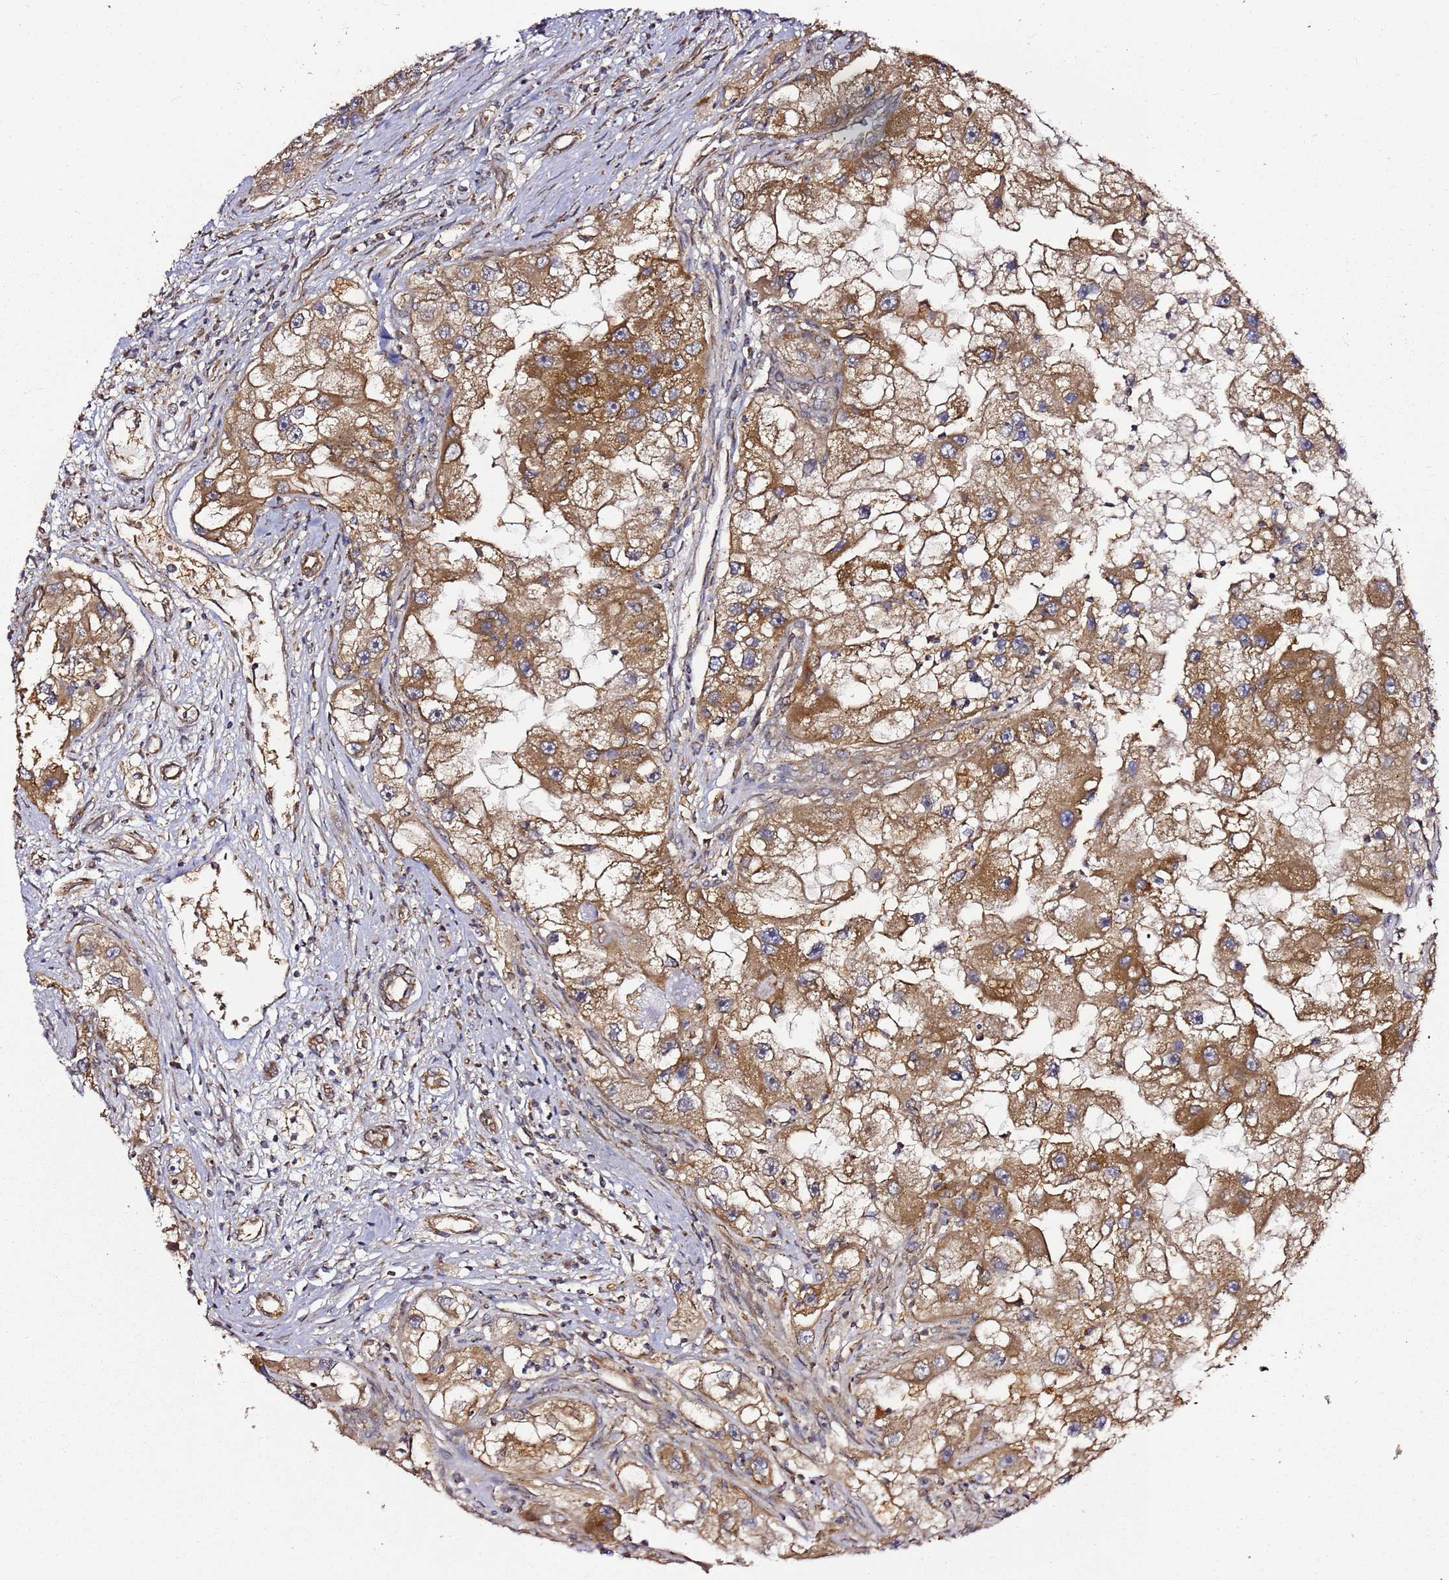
{"staining": {"intensity": "moderate", "quantity": ">75%", "location": "cytoplasmic/membranous"}, "tissue": "renal cancer", "cell_type": "Tumor cells", "image_type": "cancer", "snomed": [{"axis": "morphology", "description": "Adenocarcinoma, NOS"}, {"axis": "topography", "description": "Kidney"}], "caption": "Renal cancer was stained to show a protein in brown. There is medium levels of moderate cytoplasmic/membranous positivity in about >75% of tumor cells.", "gene": "TM2D2", "patient": {"sex": "male", "age": 63}}